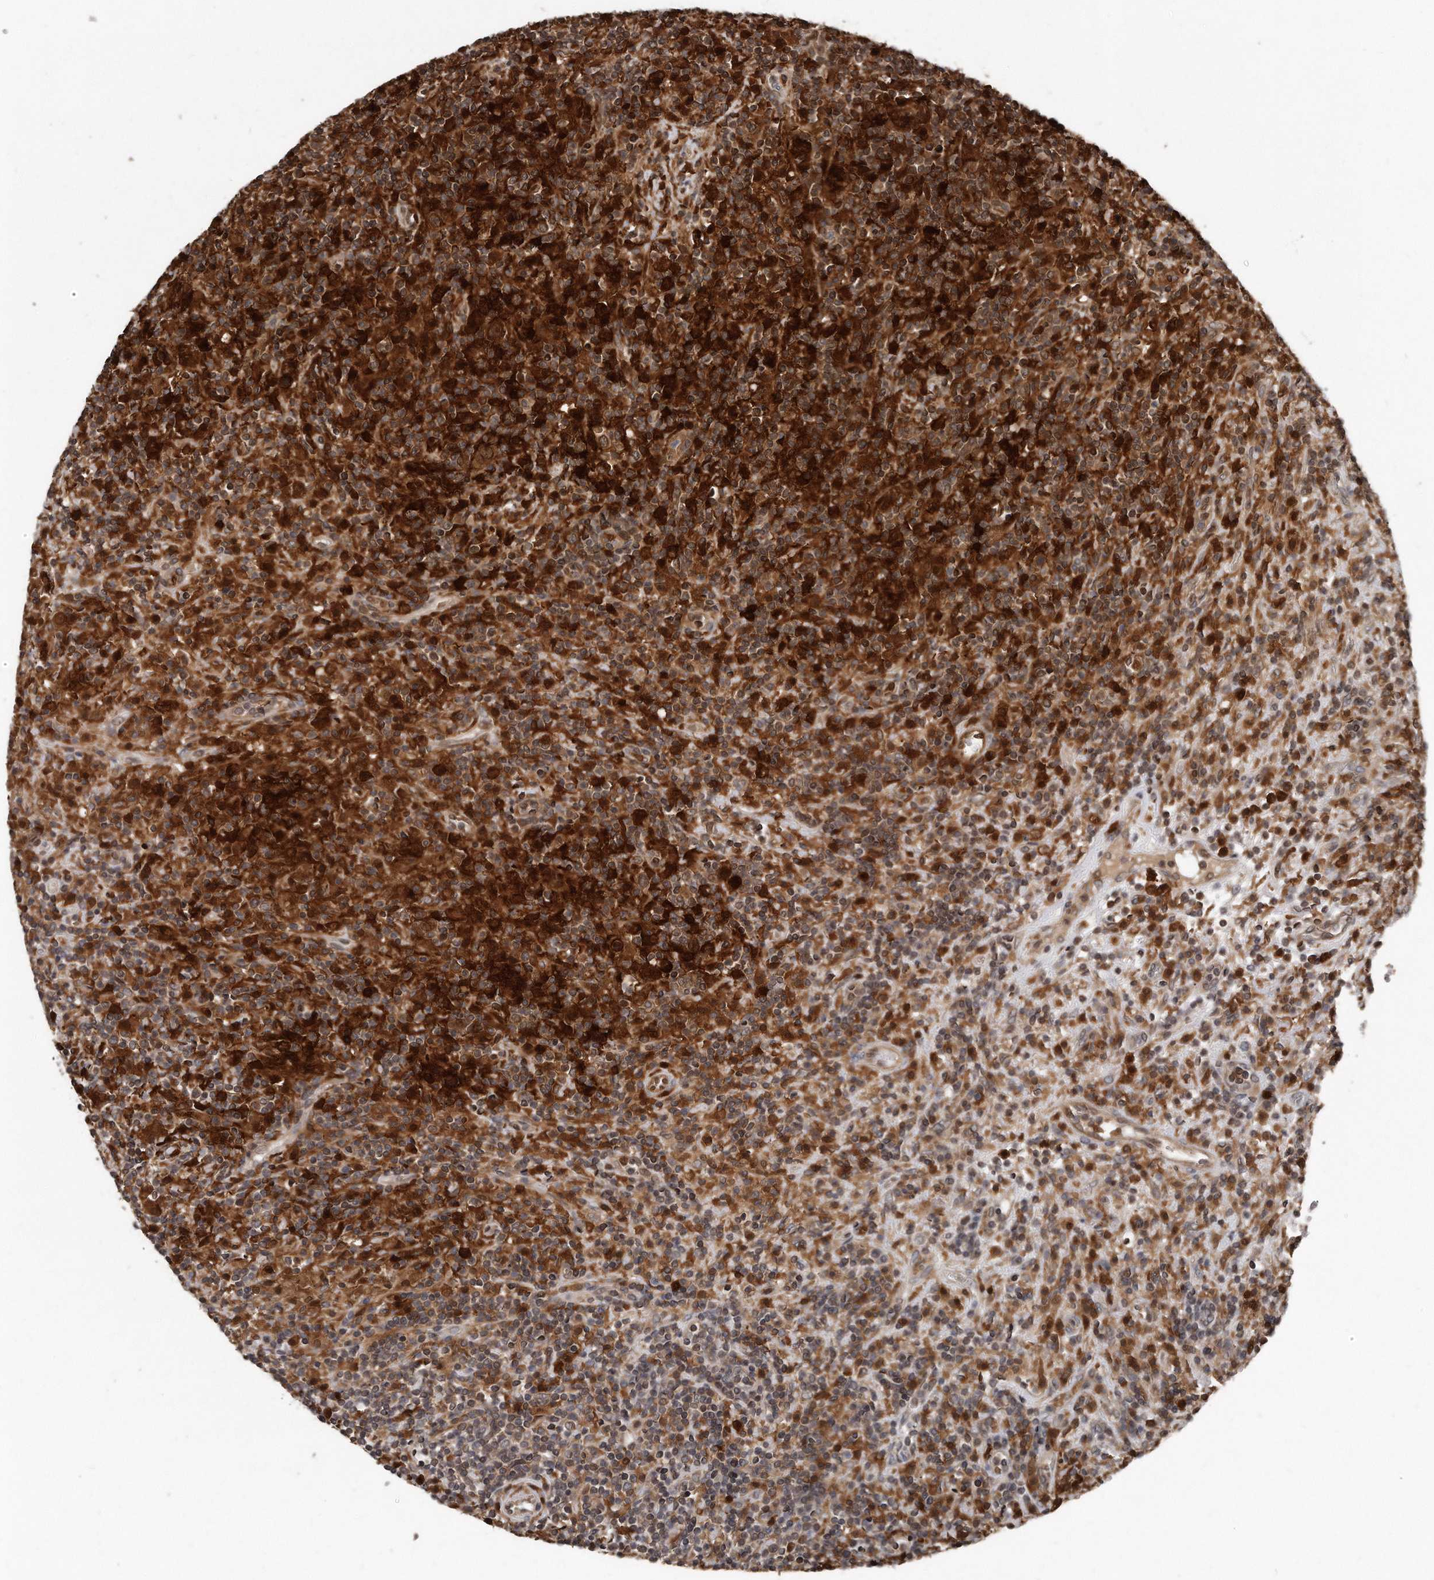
{"staining": {"intensity": "strong", "quantity": ">75%", "location": "cytoplasmic/membranous,nuclear"}, "tissue": "lymphoma", "cell_type": "Tumor cells", "image_type": "cancer", "snomed": [{"axis": "morphology", "description": "Hodgkin's disease, NOS"}, {"axis": "topography", "description": "Lymph node"}], "caption": "Lymphoma stained for a protein demonstrates strong cytoplasmic/membranous and nuclear positivity in tumor cells.", "gene": "GCH1", "patient": {"sex": "male", "age": 70}}